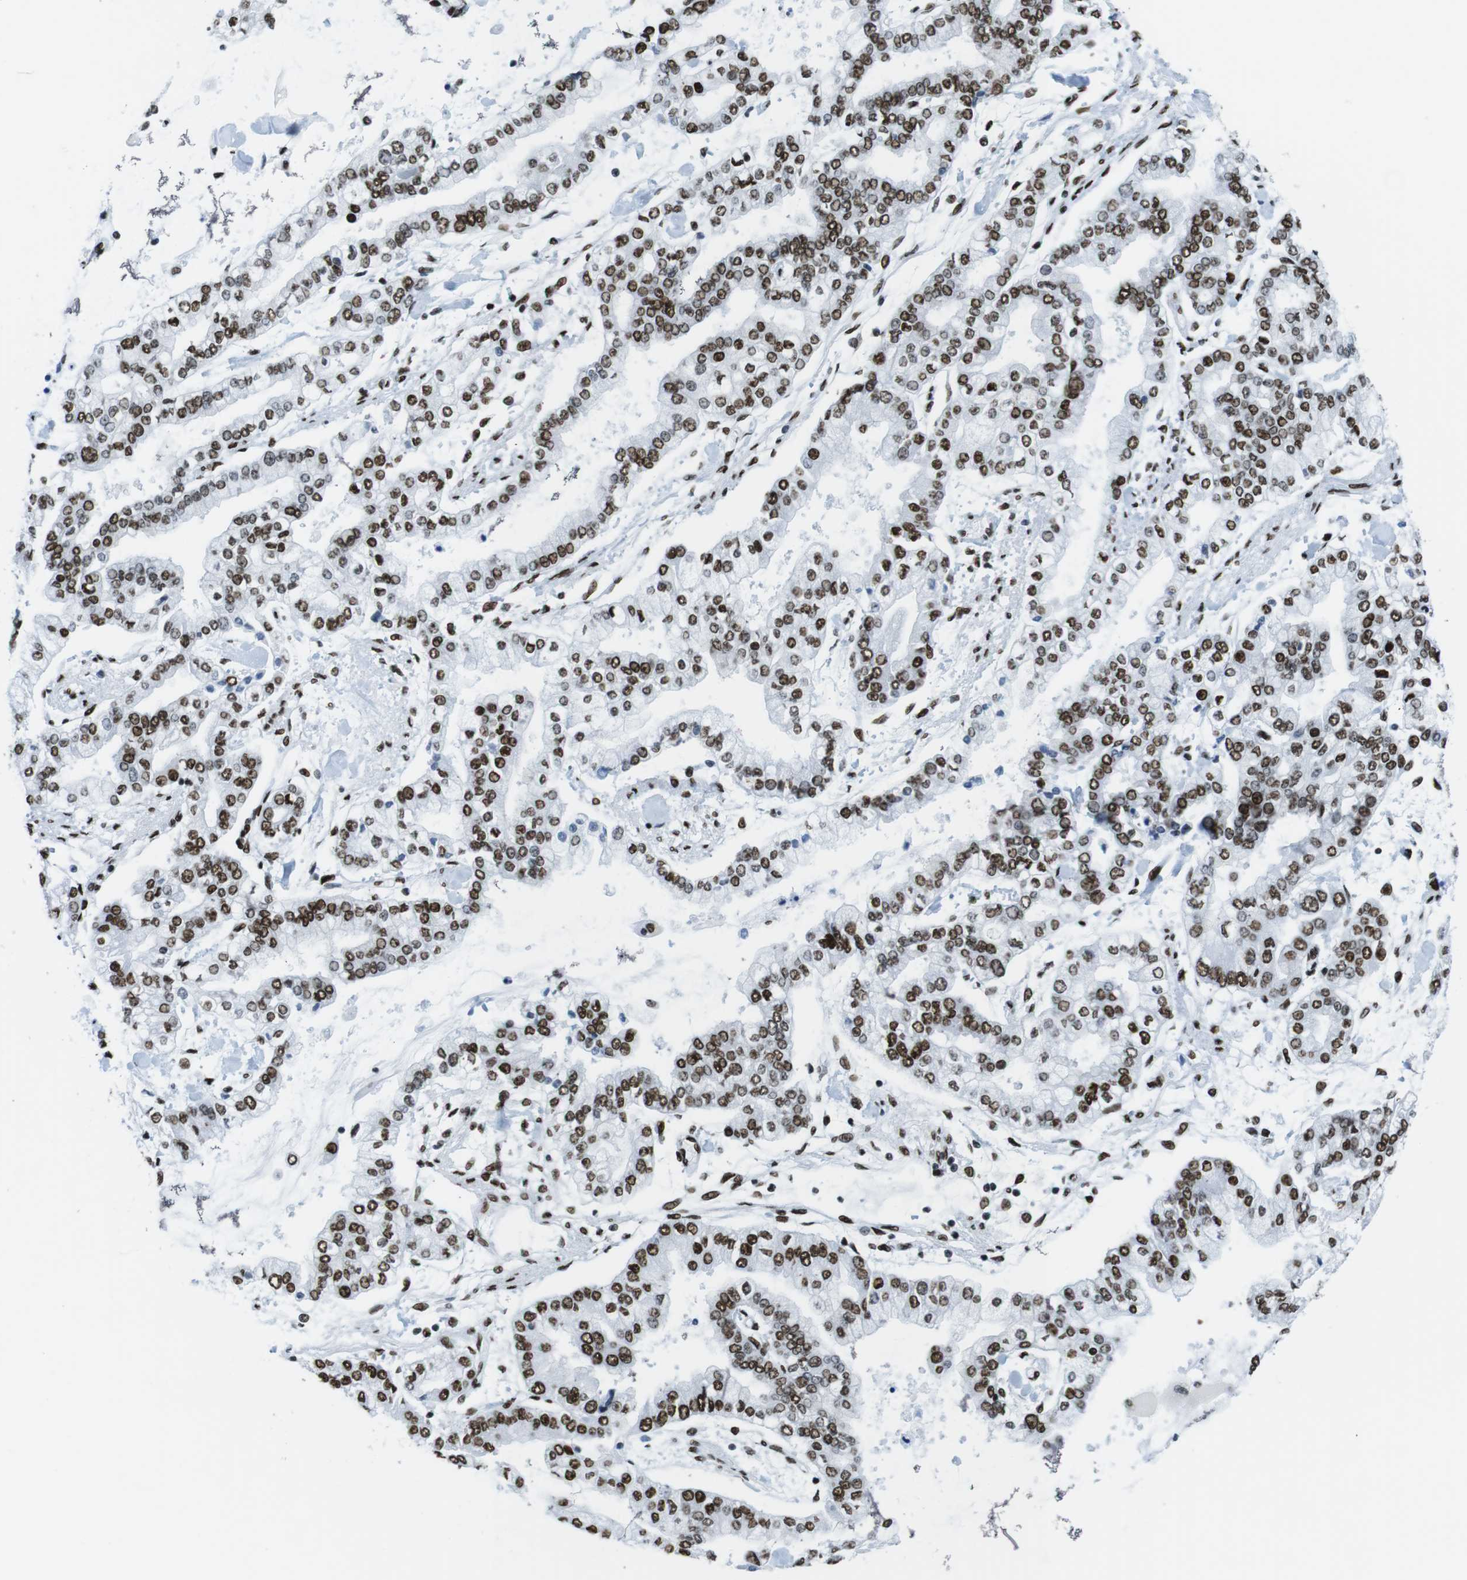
{"staining": {"intensity": "strong", "quantity": ">75%", "location": "nuclear"}, "tissue": "stomach cancer", "cell_type": "Tumor cells", "image_type": "cancer", "snomed": [{"axis": "morphology", "description": "Normal tissue, NOS"}, {"axis": "morphology", "description": "Adenocarcinoma, NOS"}, {"axis": "topography", "description": "Stomach, upper"}, {"axis": "topography", "description": "Stomach"}], "caption": "The immunohistochemical stain shows strong nuclear staining in tumor cells of adenocarcinoma (stomach) tissue.", "gene": "CITED2", "patient": {"sex": "male", "age": 76}}